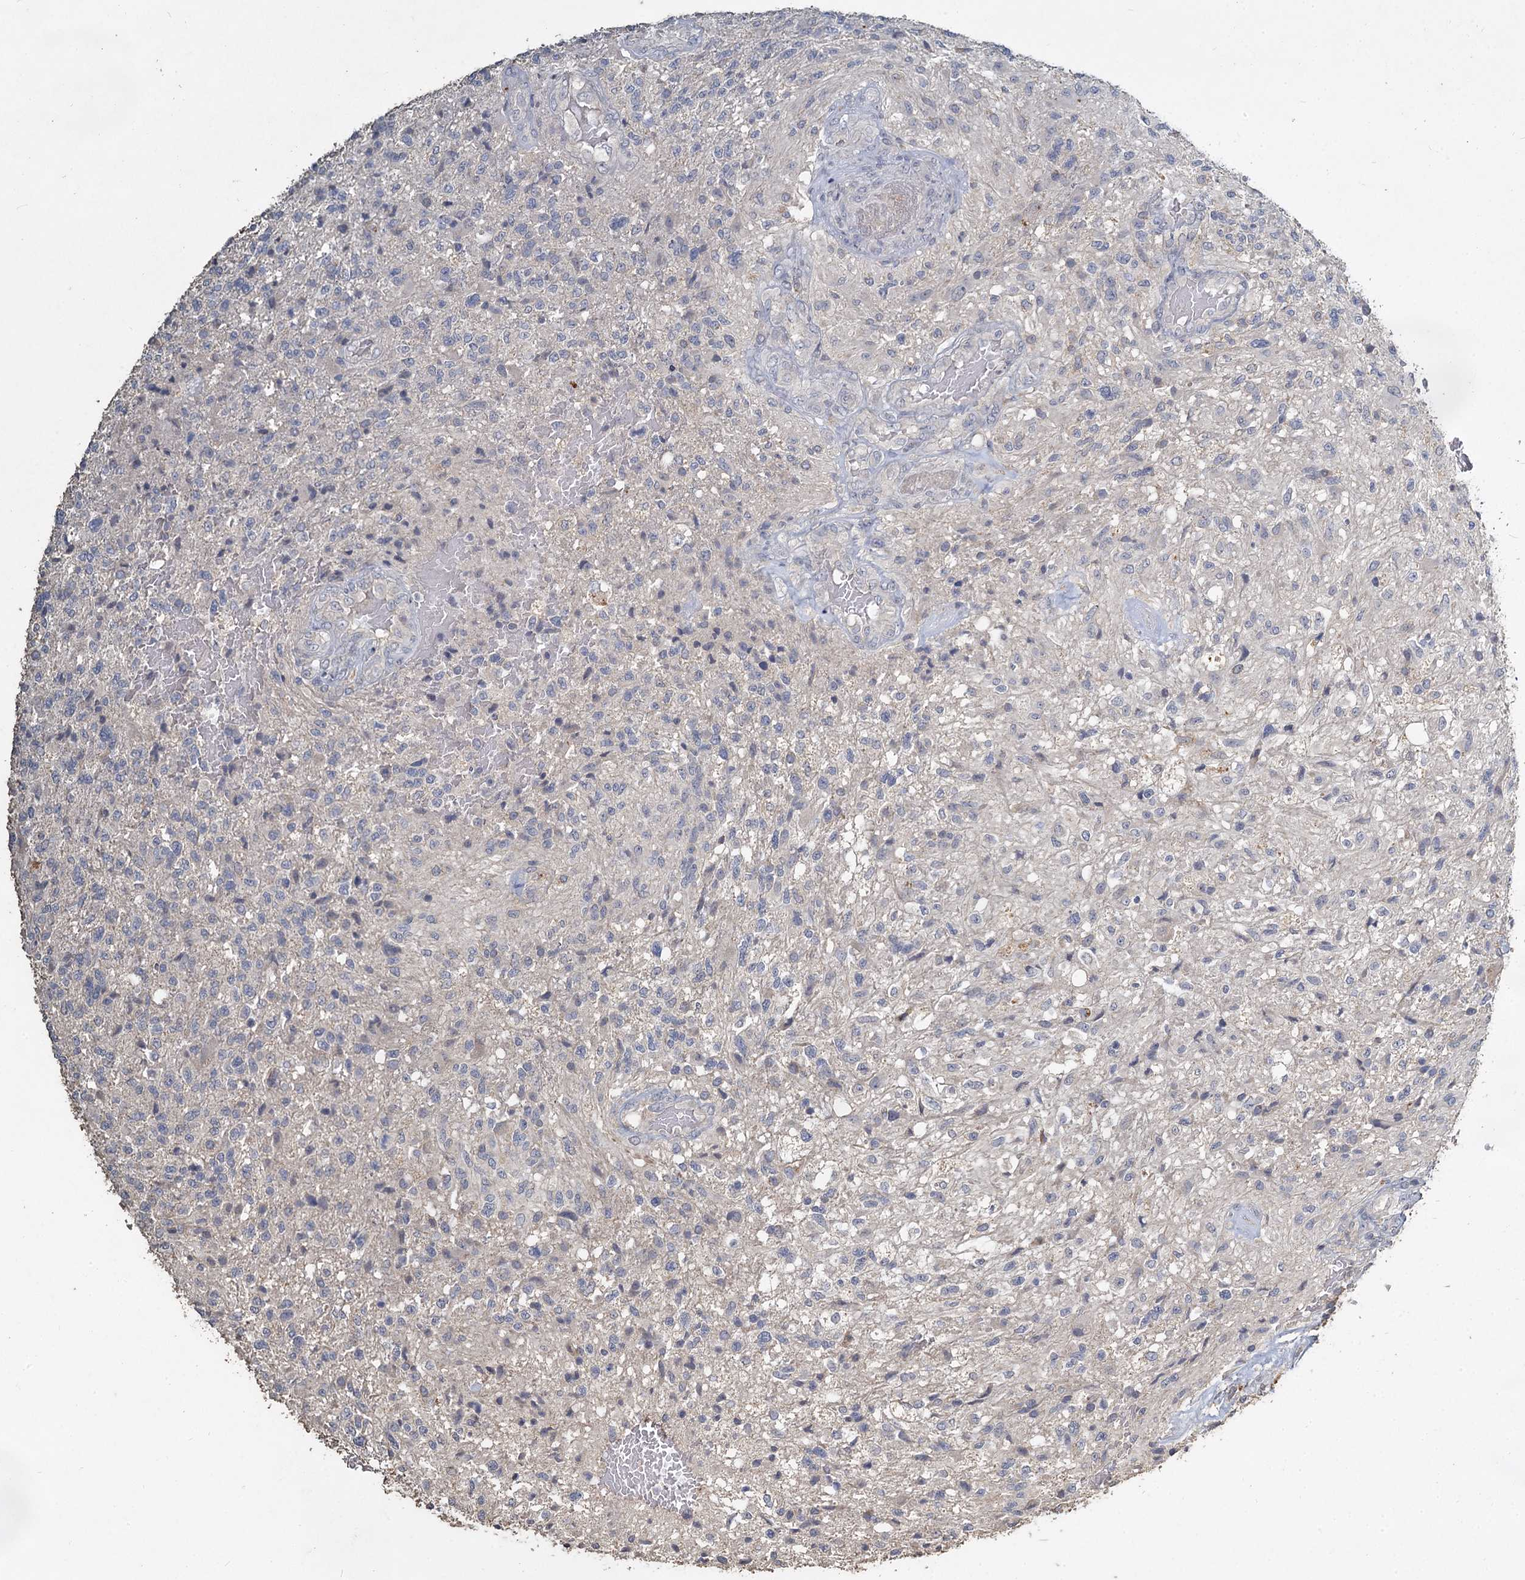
{"staining": {"intensity": "negative", "quantity": "none", "location": "none"}, "tissue": "glioma", "cell_type": "Tumor cells", "image_type": "cancer", "snomed": [{"axis": "morphology", "description": "Glioma, malignant, High grade"}, {"axis": "topography", "description": "Brain"}], "caption": "High power microscopy histopathology image of an immunohistochemistry image of malignant glioma (high-grade), revealing no significant positivity in tumor cells.", "gene": "CCDC61", "patient": {"sex": "male", "age": 56}}